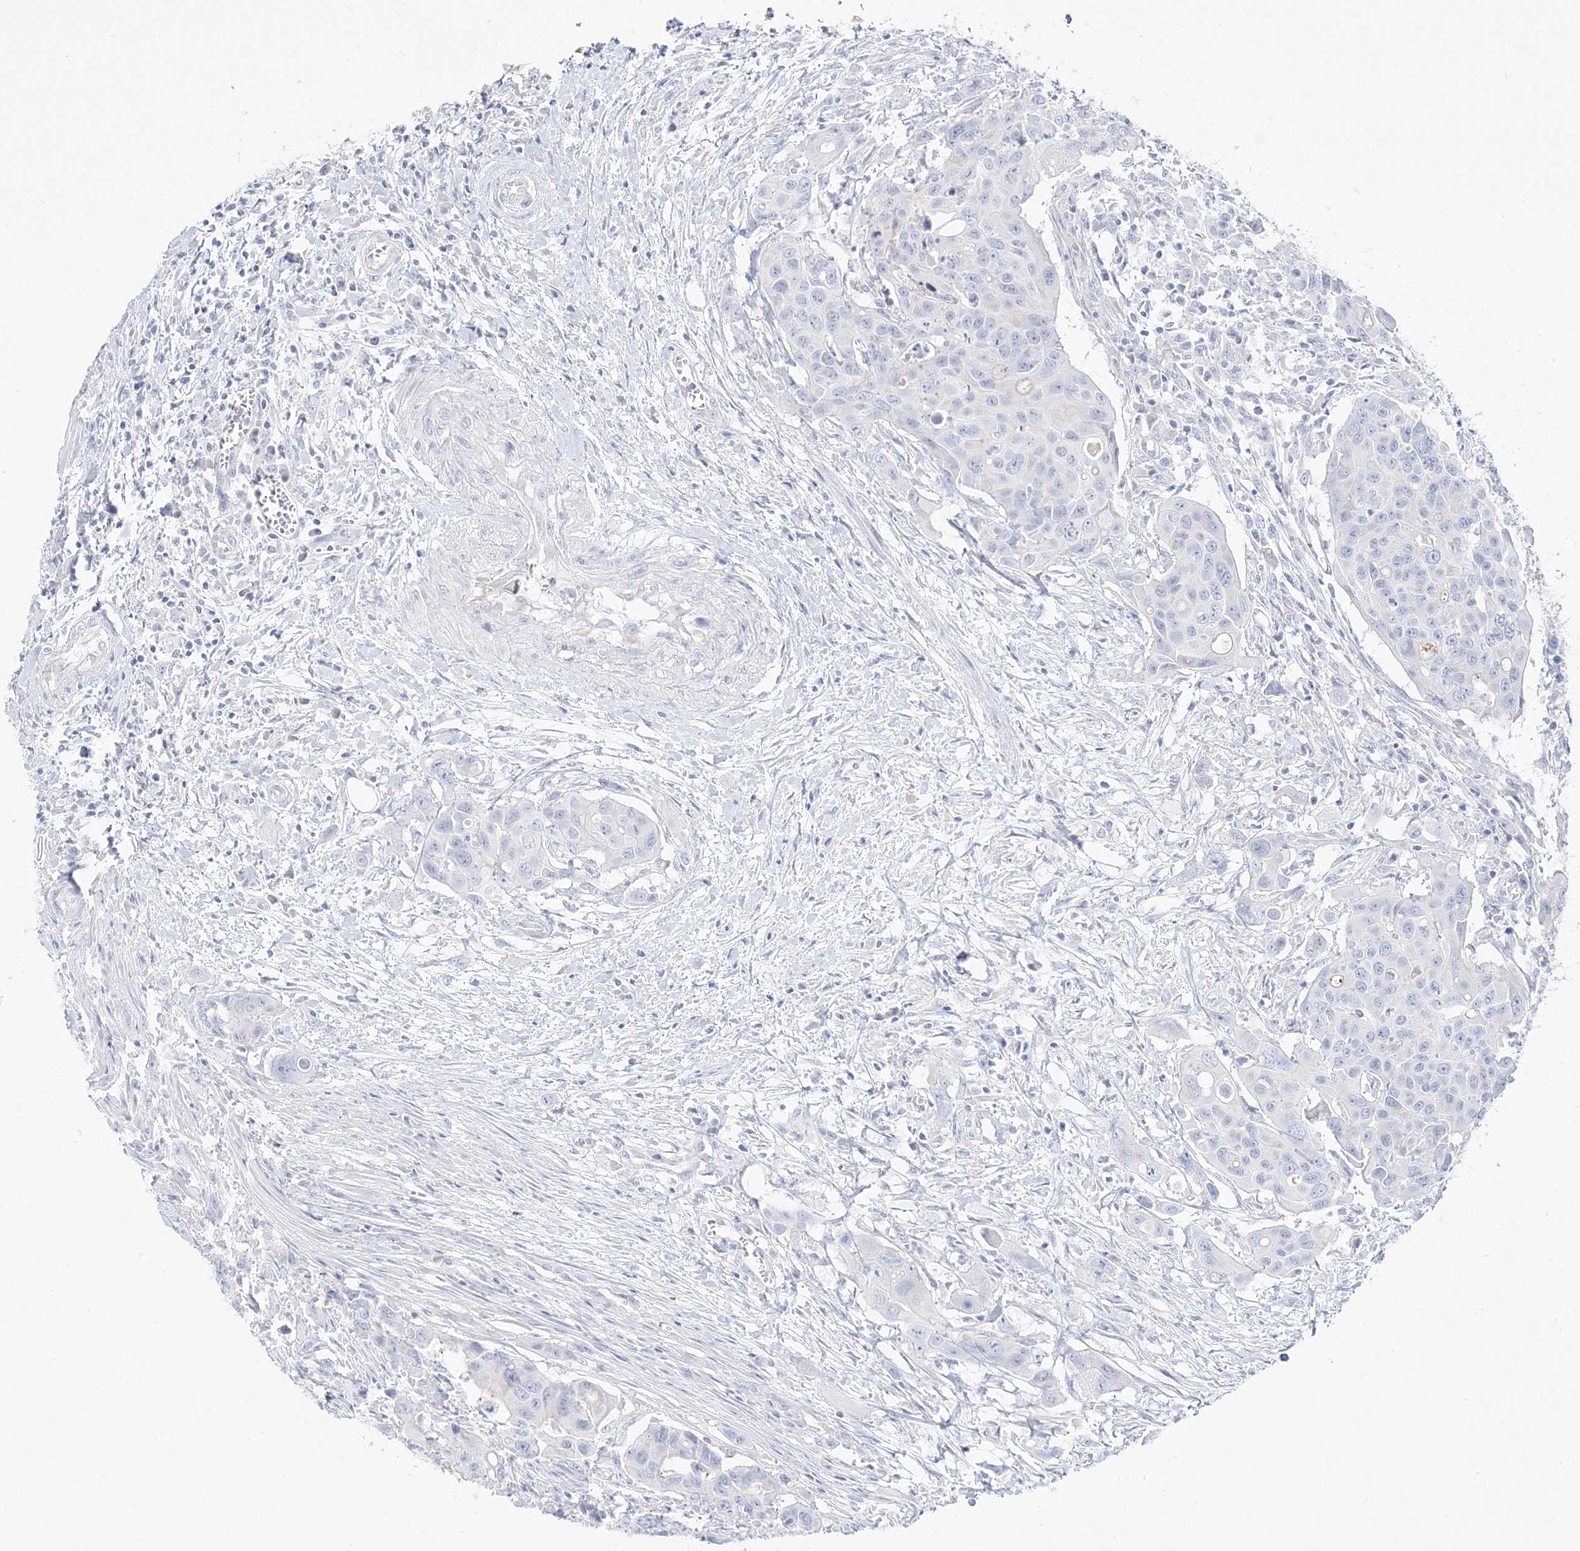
{"staining": {"intensity": "negative", "quantity": "none", "location": "none"}, "tissue": "colorectal cancer", "cell_type": "Tumor cells", "image_type": "cancer", "snomed": [{"axis": "morphology", "description": "Adenocarcinoma, NOS"}, {"axis": "topography", "description": "Colon"}], "caption": "IHC of human colorectal cancer (adenocarcinoma) shows no staining in tumor cells.", "gene": "TRANK1", "patient": {"sex": "male", "age": 77}}